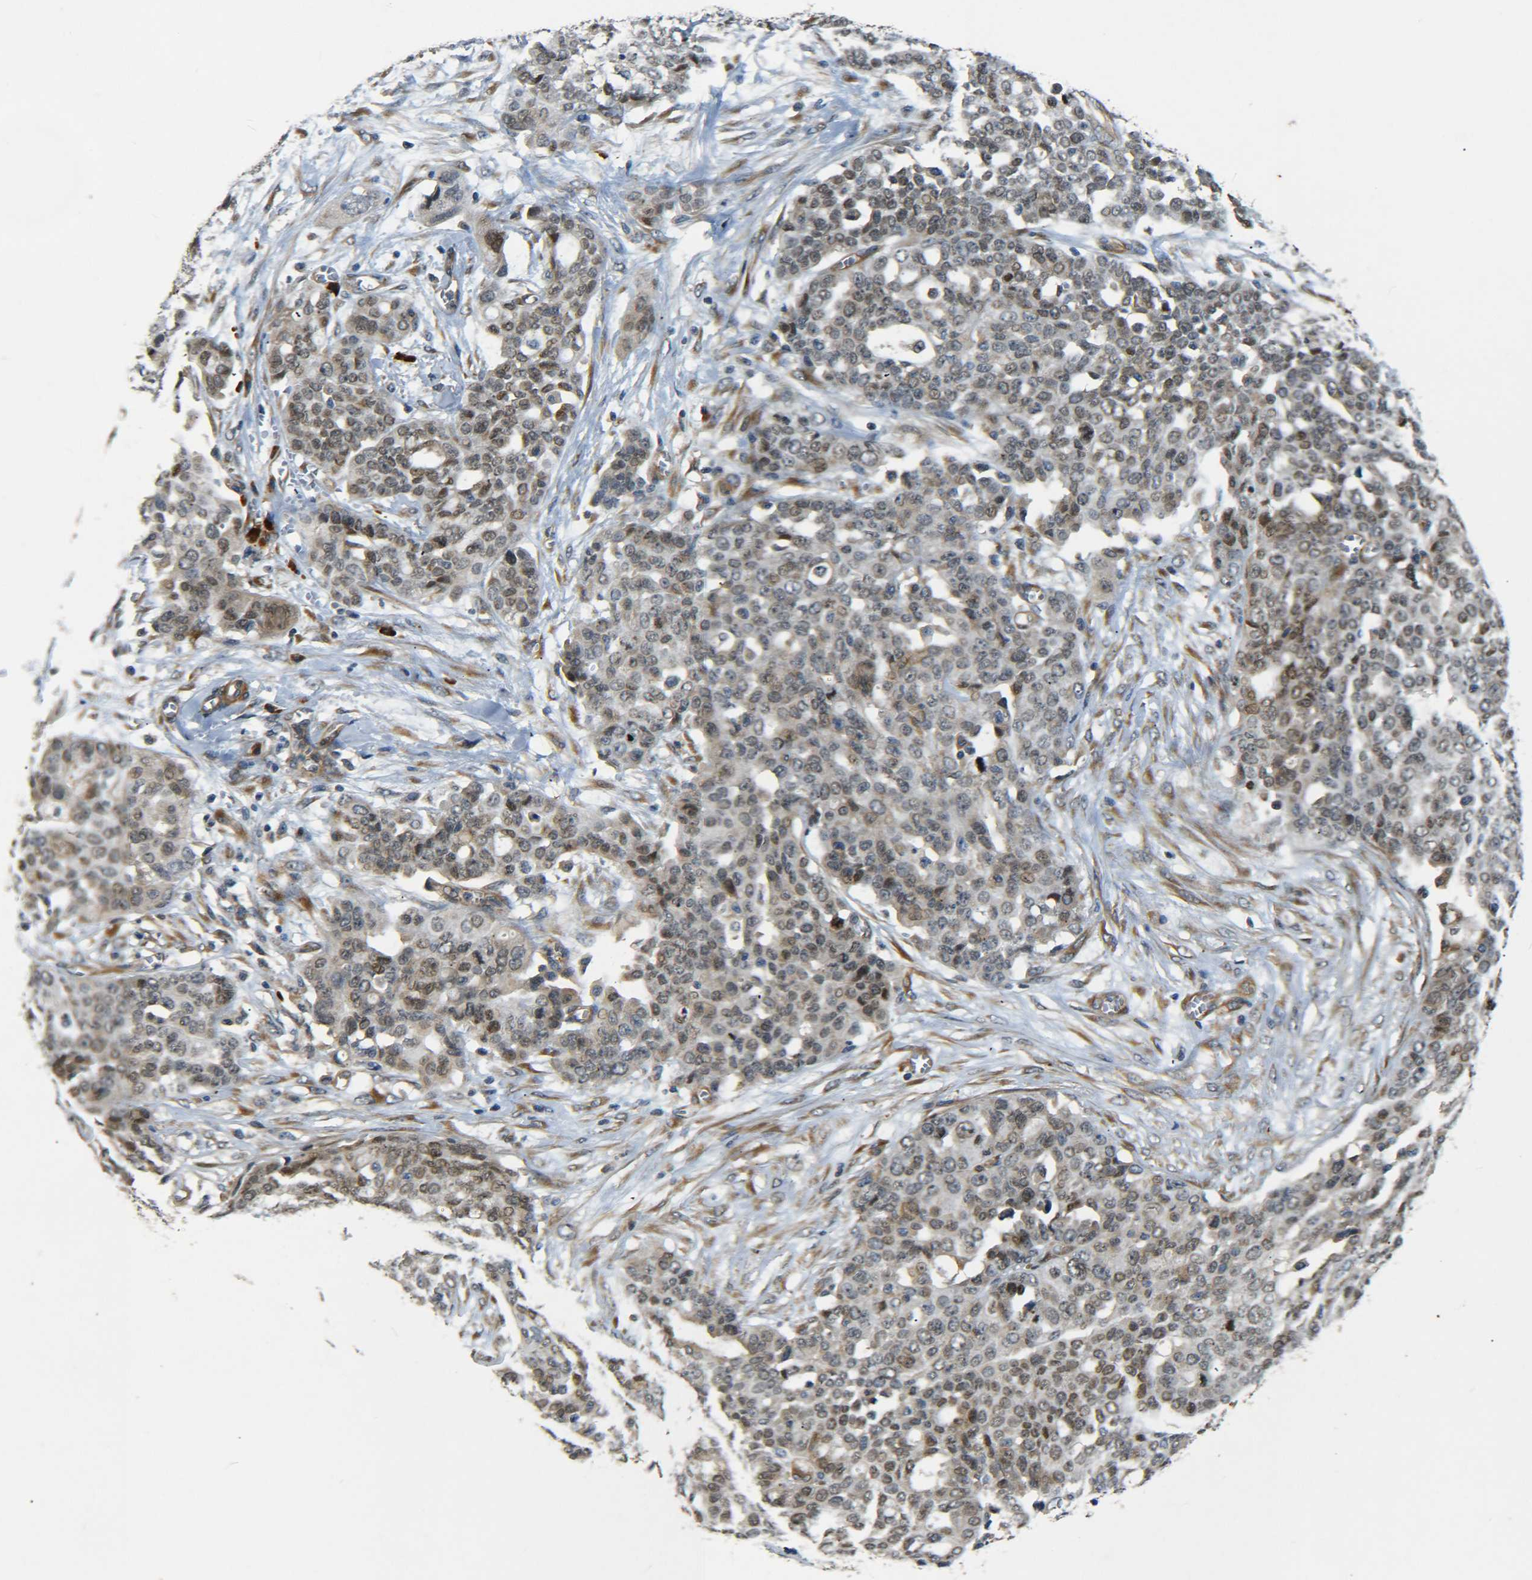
{"staining": {"intensity": "weak", "quantity": ">75%", "location": "nuclear"}, "tissue": "ovarian cancer", "cell_type": "Tumor cells", "image_type": "cancer", "snomed": [{"axis": "morphology", "description": "Cystadenocarcinoma, serous, NOS"}, {"axis": "topography", "description": "Soft tissue"}, {"axis": "topography", "description": "Ovary"}], "caption": "The micrograph exhibits staining of serous cystadenocarcinoma (ovarian), revealing weak nuclear protein positivity (brown color) within tumor cells.", "gene": "MEIS1", "patient": {"sex": "female", "age": 57}}